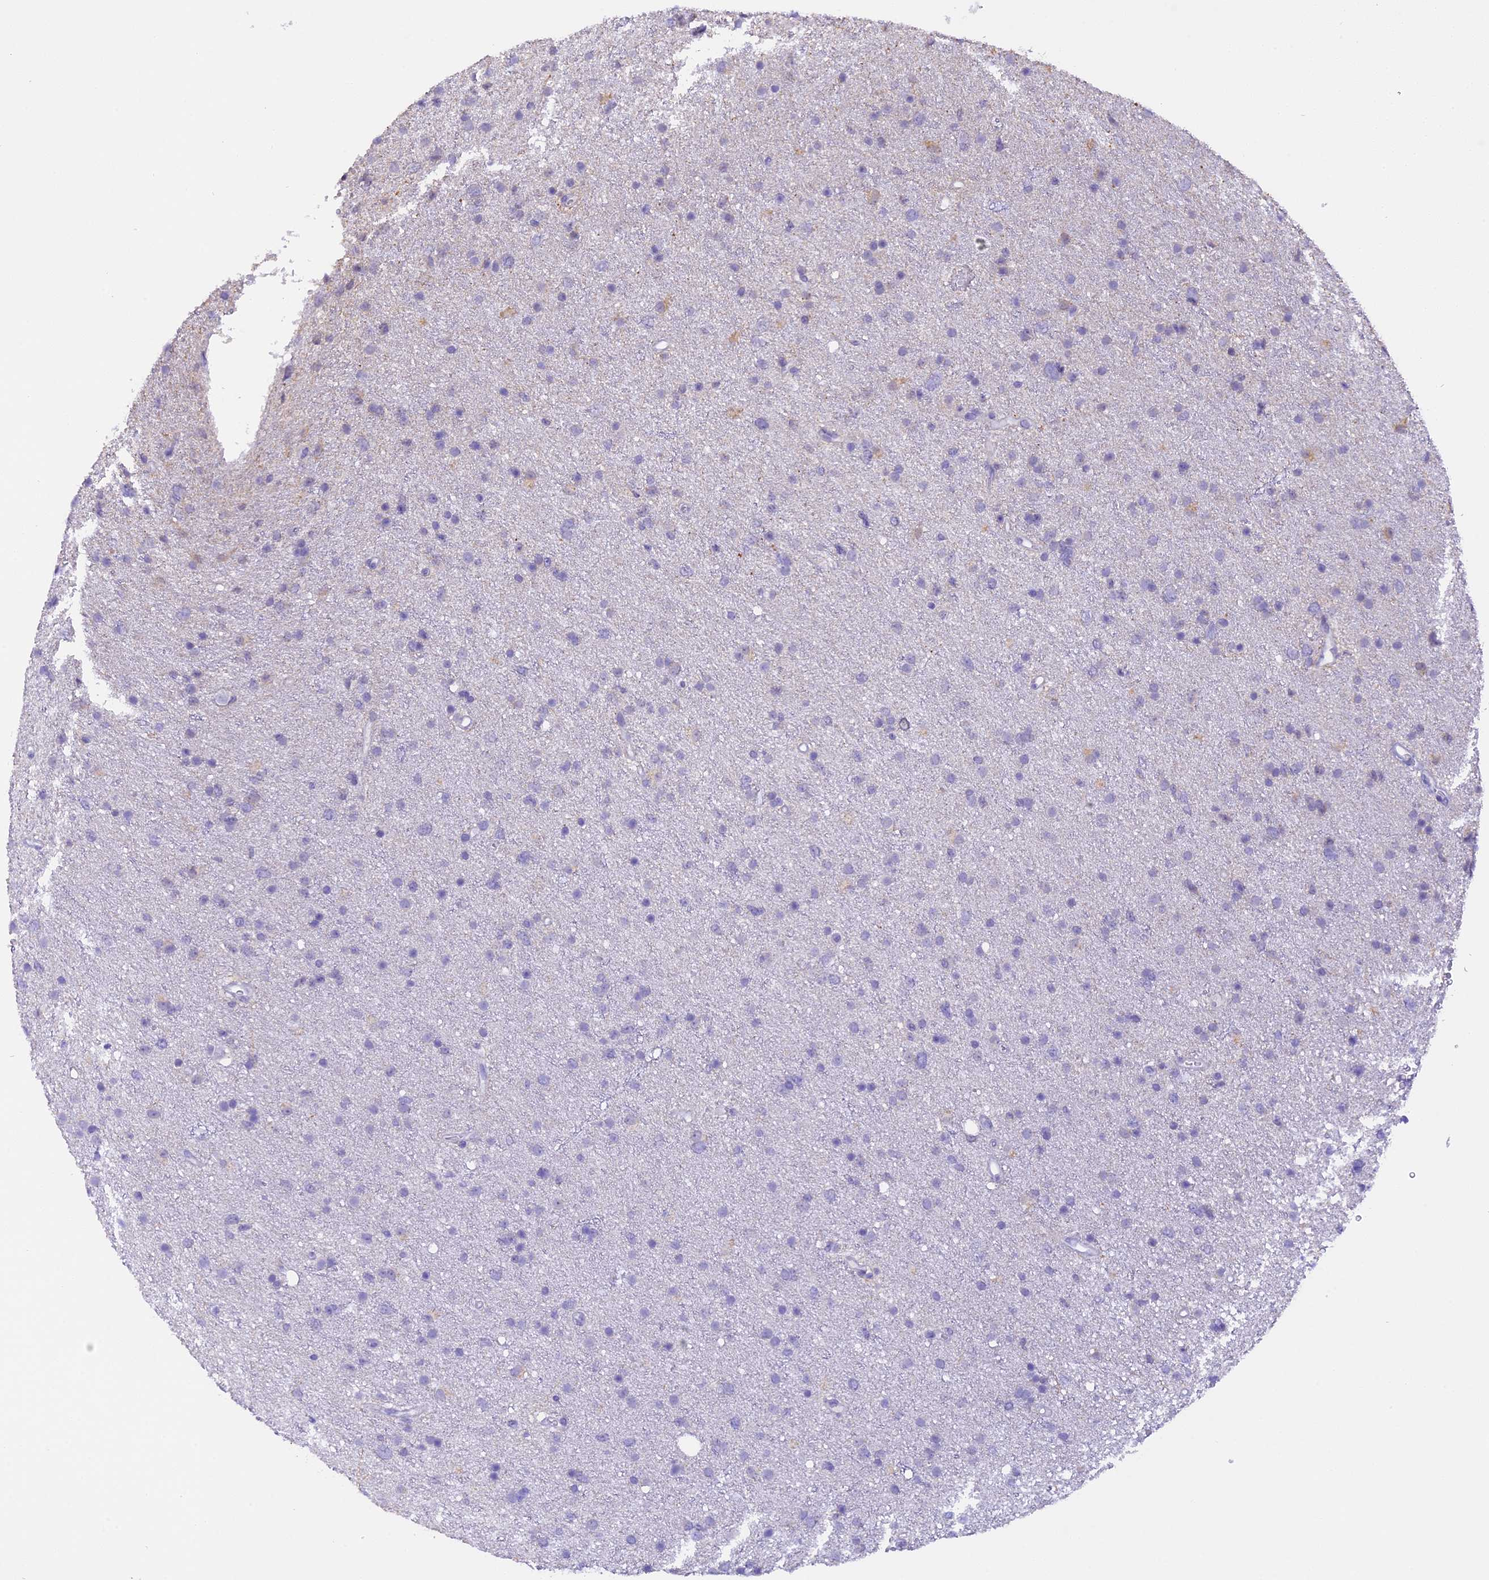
{"staining": {"intensity": "negative", "quantity": "none", "location": "none"}, "tissue": "glioma", "cell_type": "Tumor cells", "image_type": "cancer", "snomed": [{"axis": "morphology", "description": "Glioma, malignant, Low grade"}, {"axis": "topography", "description": "Cerebral cortex"}], "caption": "A micrograph of glioma stained for a protein demonstrates no brown staining in tumor cells. (Immunohistochemistry (ihc), brightfield microscopy, high magnification).", "gene": "AHSP", "patient": {"sex": "female", "age": 39}}